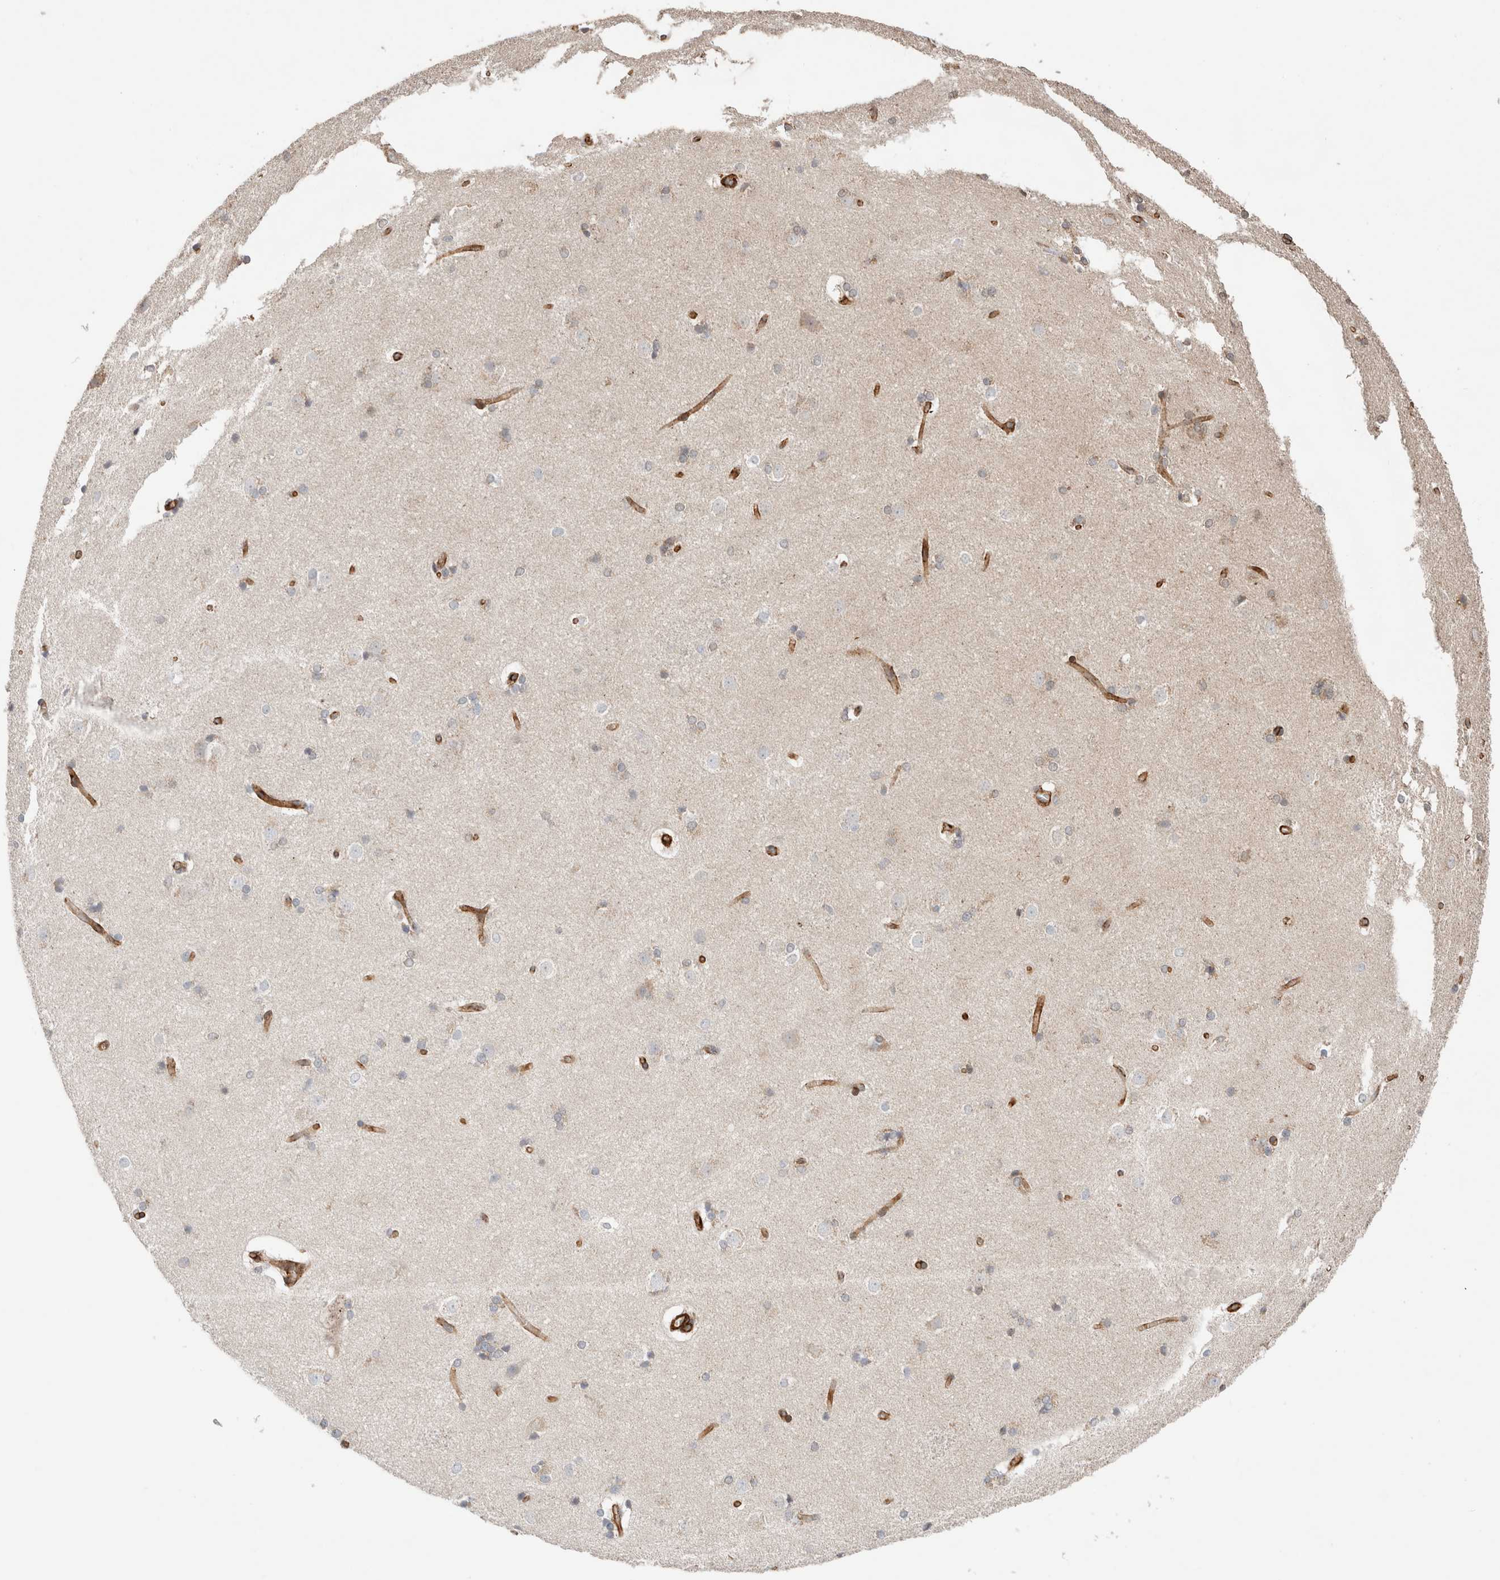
{"staining": {"intensity": "negative", "quantity": "none", "location": "none"}, "tissue": "caudate", "cell_type": "Glial cells", "image_type": "normal", "snomed": [{"axis": "morphology", "description": "Normal tissue, NOS"}, {"axis": "topography", "description": "Lateral ventricle wall"}], "caption": "Caudate was stained to show a protein in brown. There is no significant expression in glial cells. Nuclei are stained in blue.", "gene": "RAB32", "patient": {"sex": "female", "age": 19}}